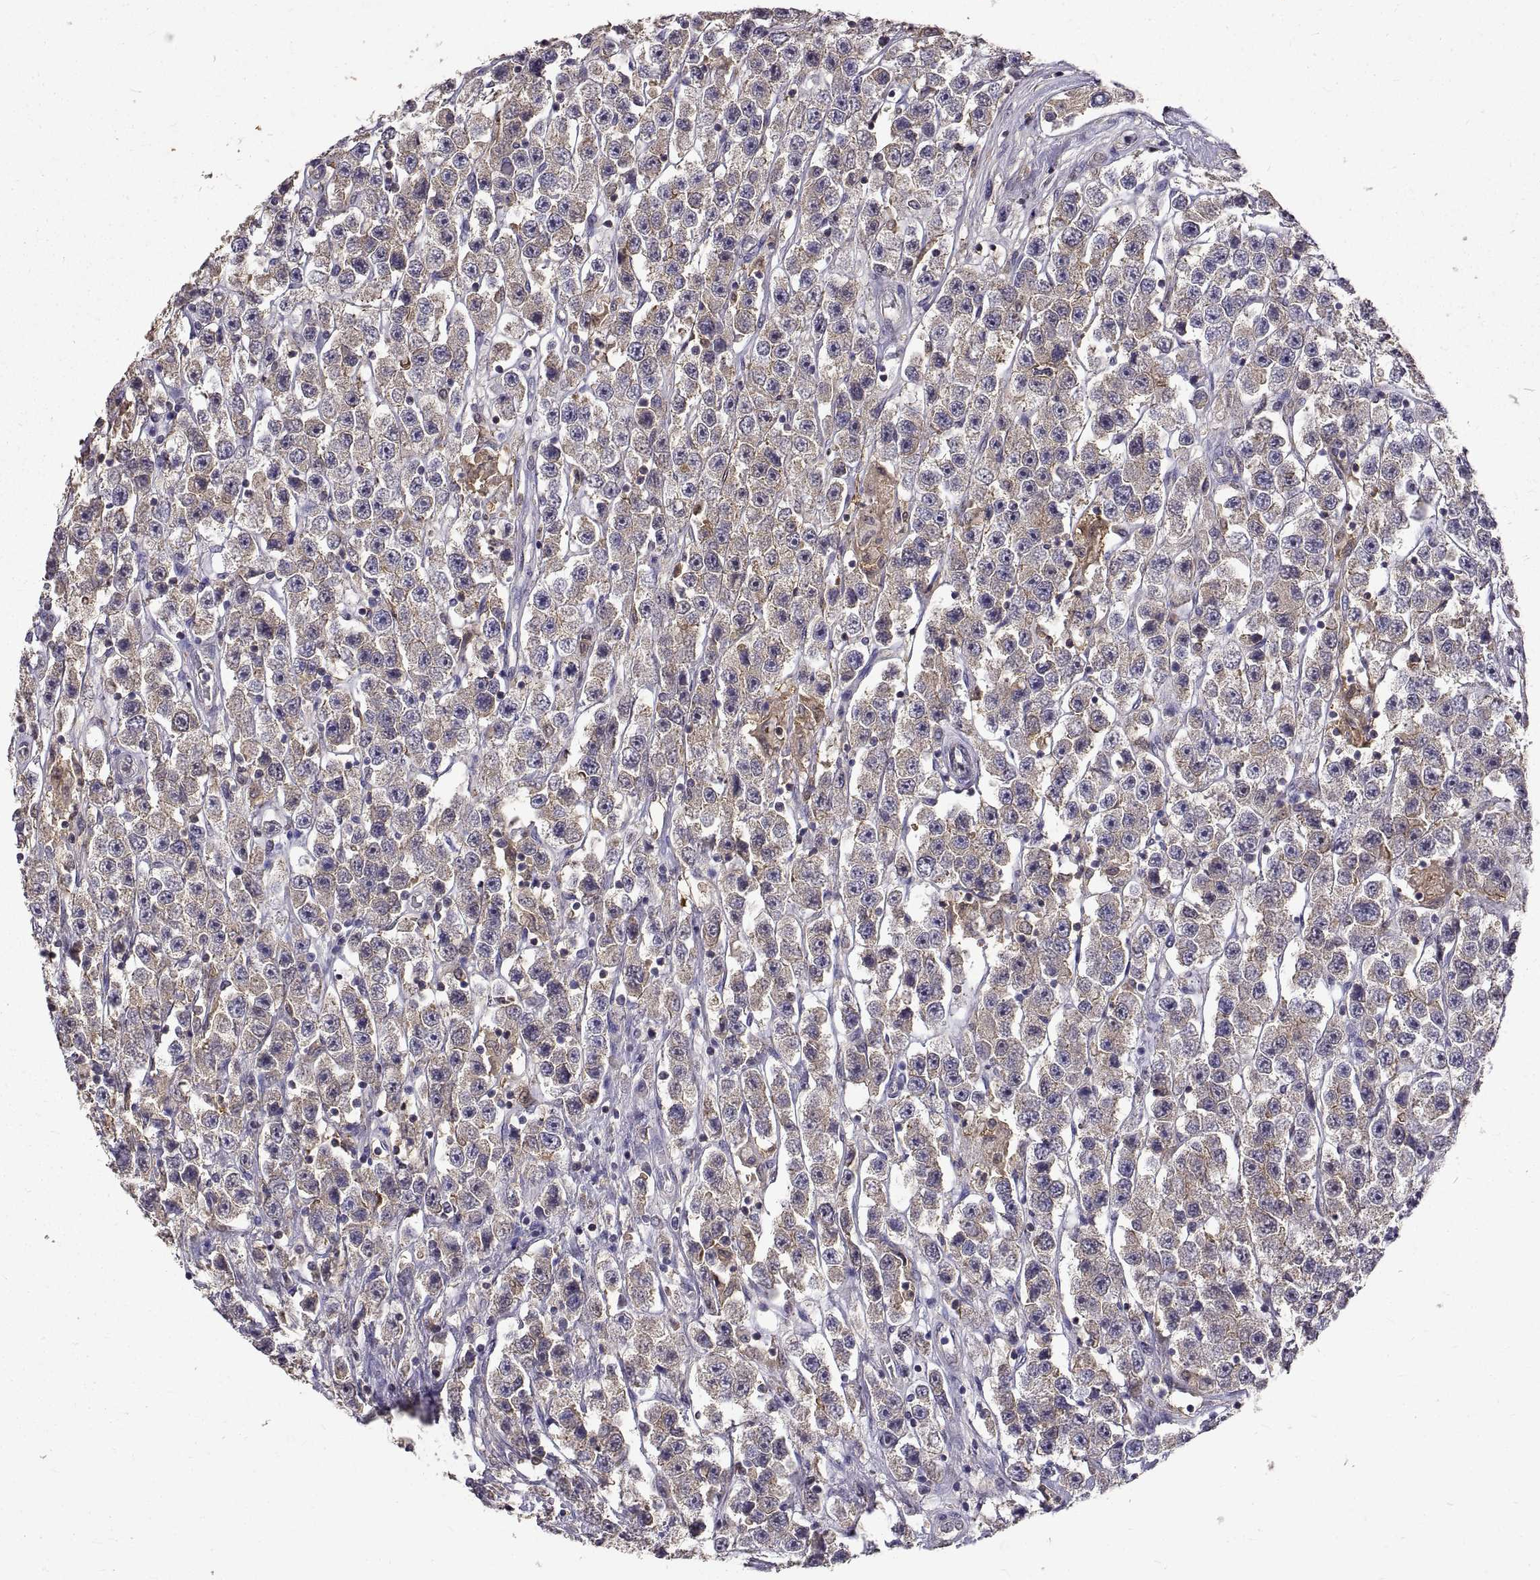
{"staining": {"intensity": "weak", "quantity": "<25%", "location": "cytoplasmic/membranous"}, "tissue": "testis cancer", "cell_type": "Tumor cells", "image_type": "cancer", "snomed": [{"axis": "morphology", "description": "Seminoma, NOS"}, {"axis": "topography", "description": "Testis"}], "caption": "Immunohistochemistry histopathology image of neoplastic tissue: human testis seminoma stained with DAB shows no significant protein staining in tumor cells.", "gene": "PEA15", "patient": {"sex": "male", "age": 45}}